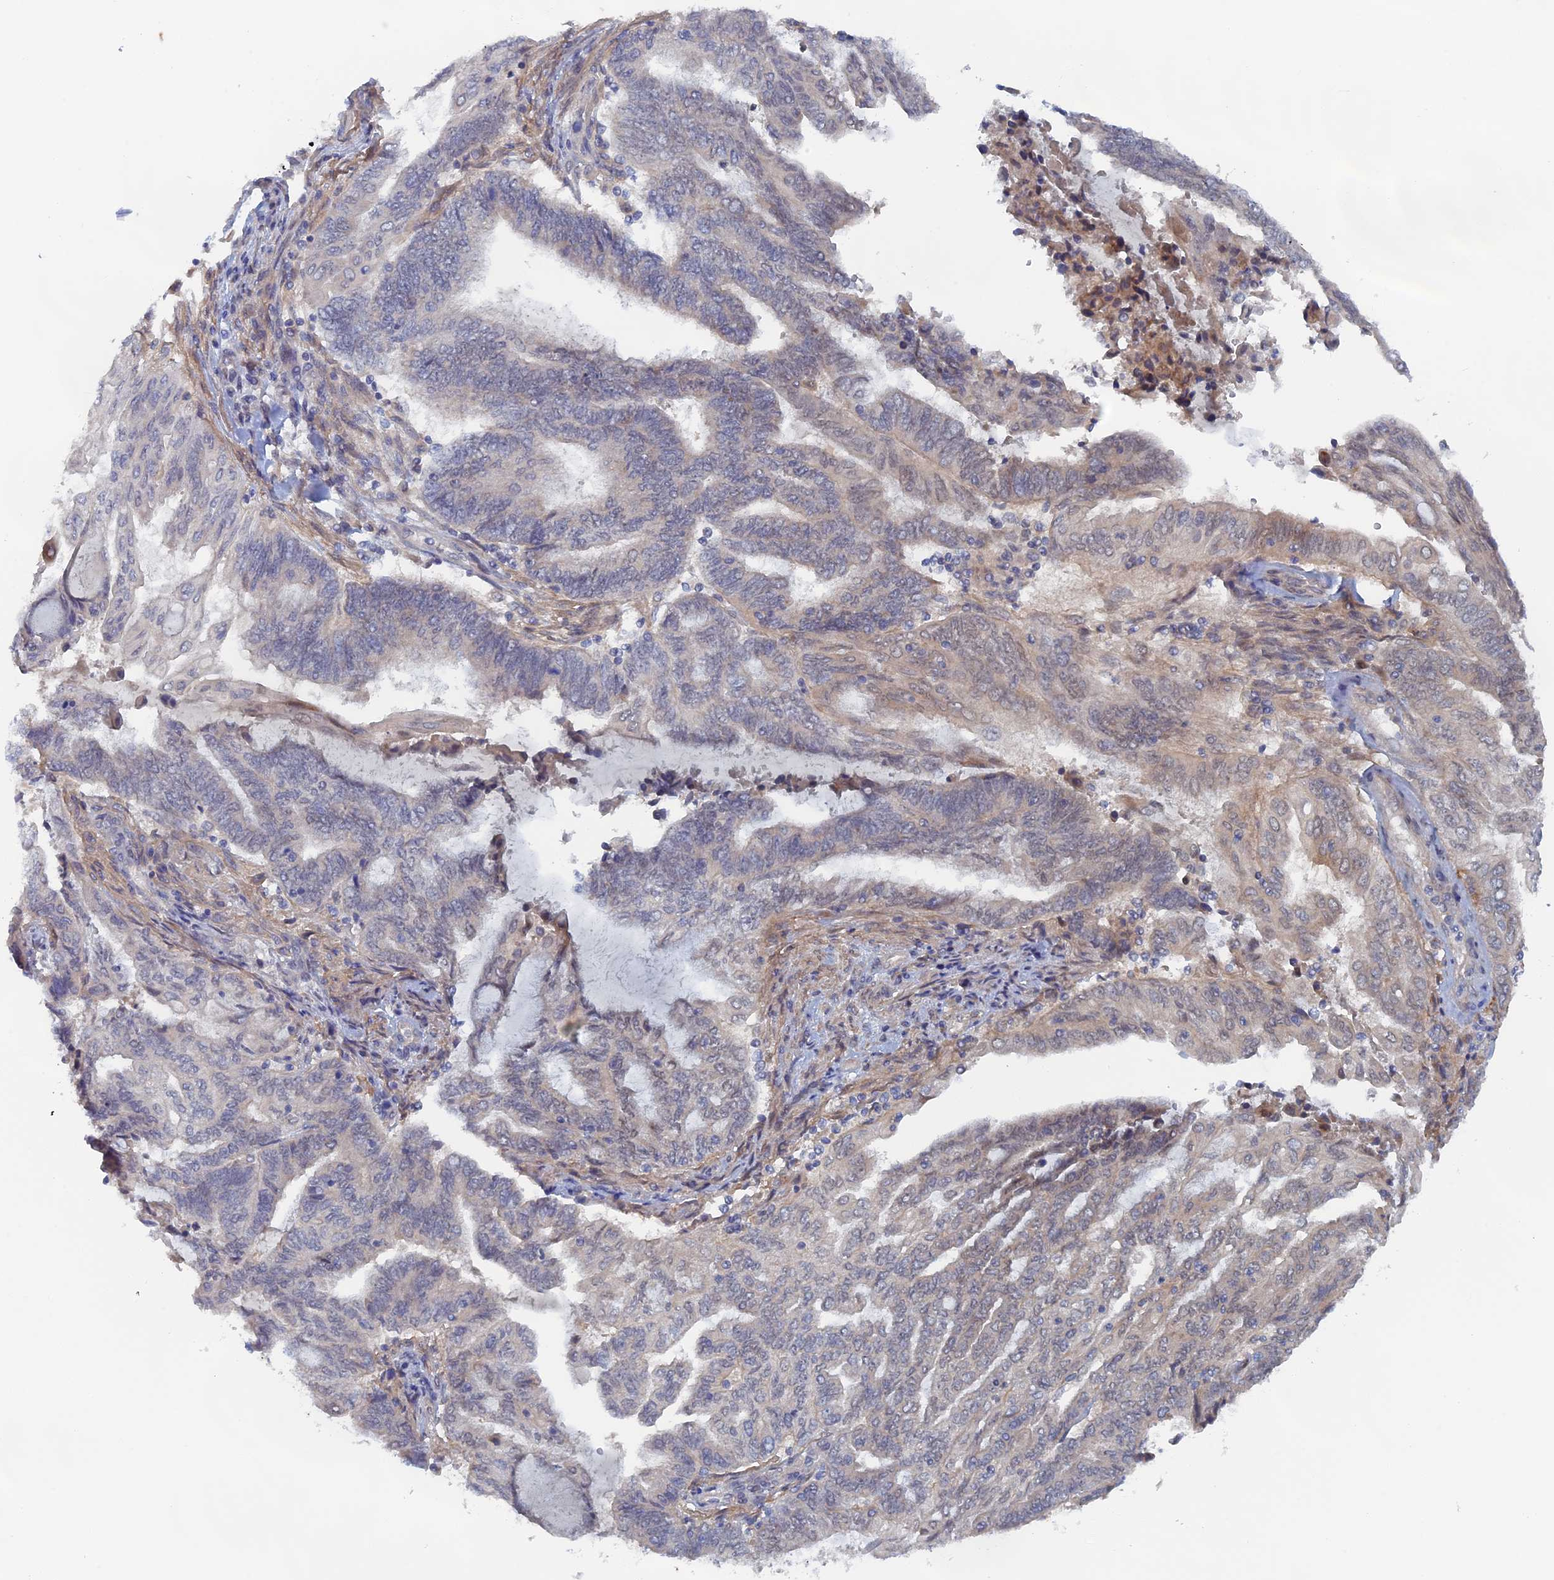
{"staining": {"intensity": "weak", "quantity": "<25%", "location": "cytoplasmic/membranous"}, "tissue": "endometrial cancer", "cell_type": "Tumor cells", "image_type": "cancer", "snomed": [{"axis": "morphology", "description": "Adenocarcinoma, NOS"}, {"axis": "topography", "description": "Uterus"}, {"axis": "topography", "description": "Endometrium"}], "caption": "Protein analysis of endometrial adenocarcinoma displays no significant expression in tumor cells. The staining is performed using DAB brown chromogen with nuclei counter-stained in using hematoxylin.", "gene": "ELOVL6", "patient": {"sex": "female", "age": 70}}